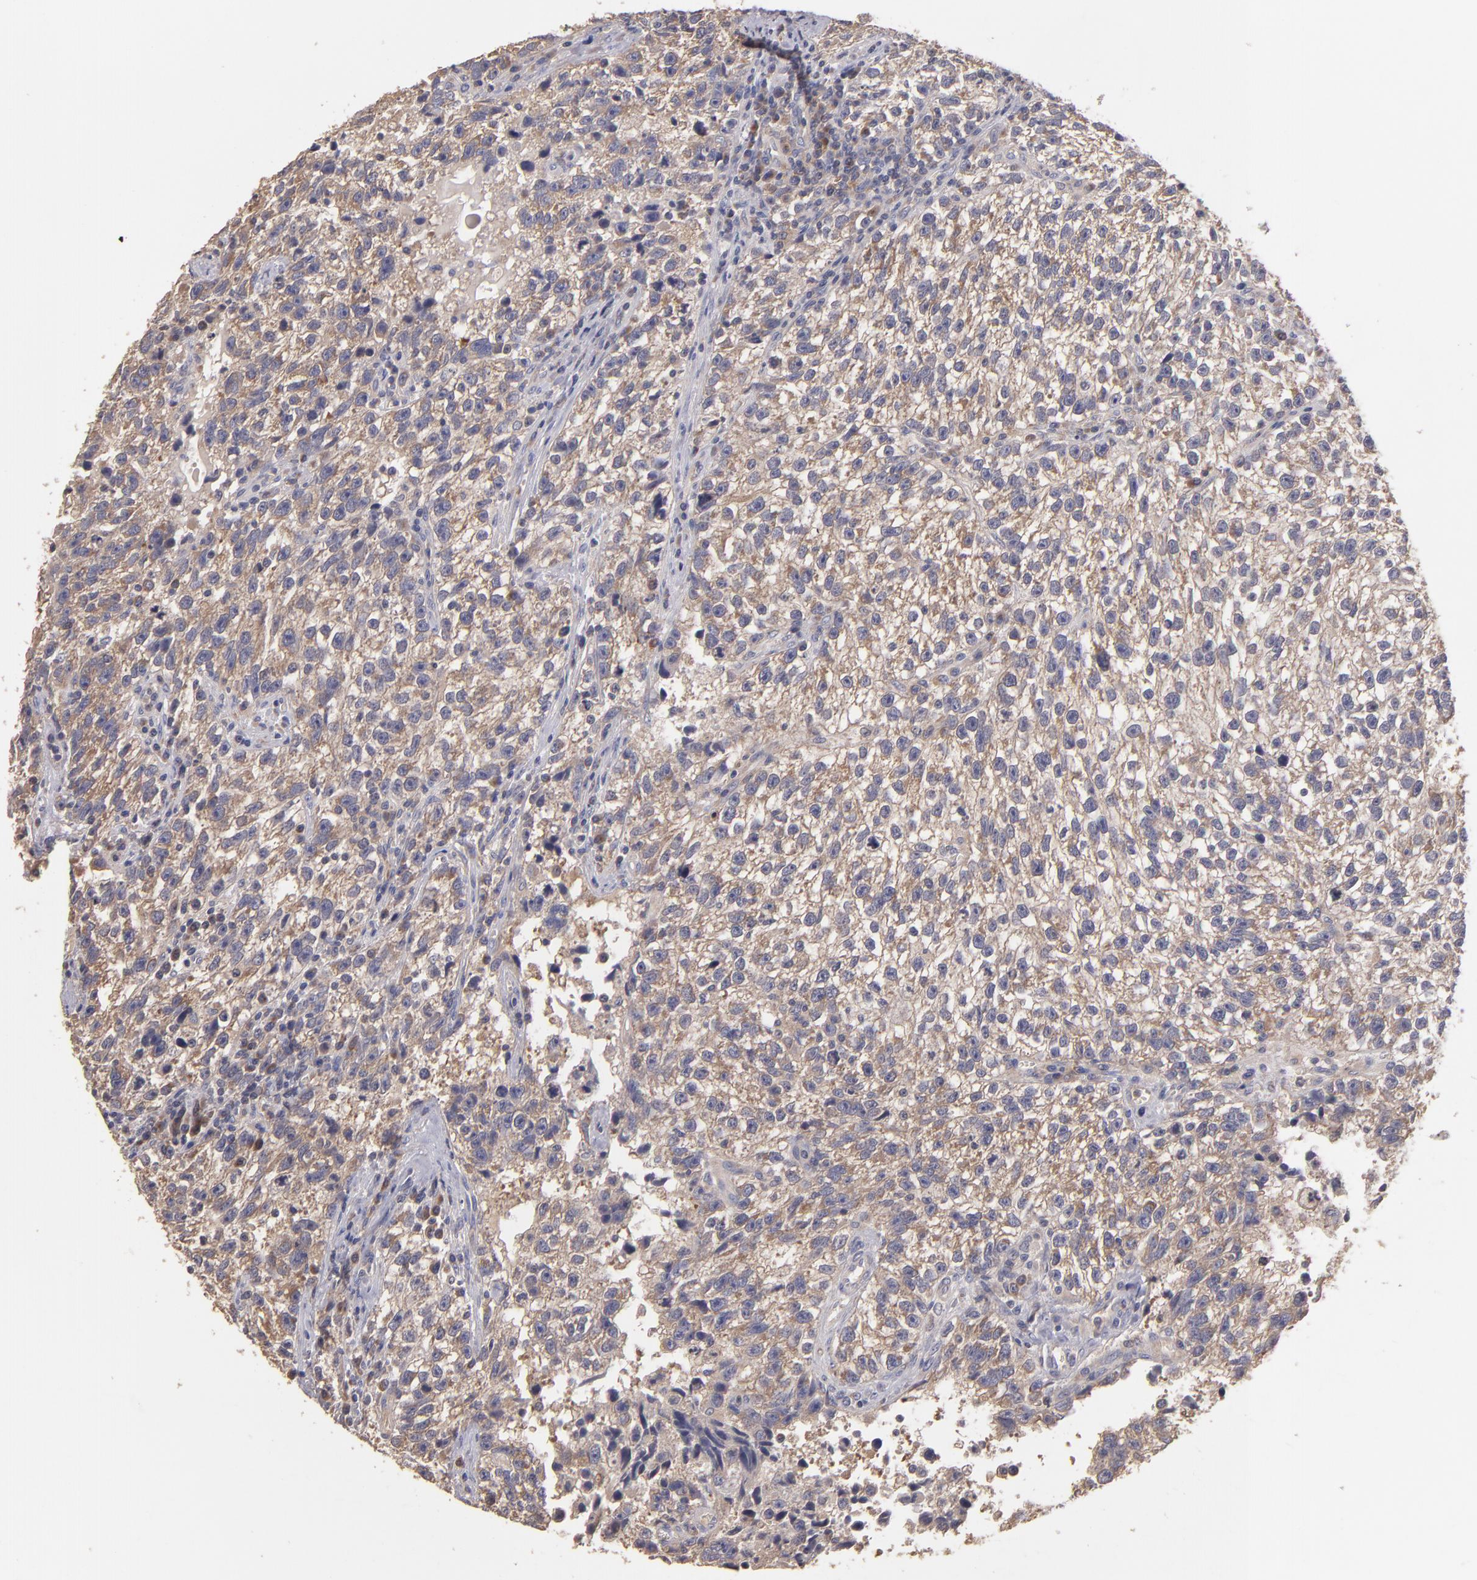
{"staining": {"intensity": "moderate", "quantity": "25%-75%", "location": "cytoplasmic/membranous"}, "tissue": "testis cancer", "cell_type": "Tumor cells", "image_type": "cancer", "snomed": [{"axis": "morphology", "description": "Seminoma, NOS"}, {"axis": "topography", "description": "Testis"}], "caption": "Brown immunohistochemical staining in testis cancer shows moderate cytoplasmic/membranous staining in approximately 25%-75% of tumor cells. Nuclei are stained in blue.", "gene": "UPF3B", "patient": {"sex": "male", "age": 38}}